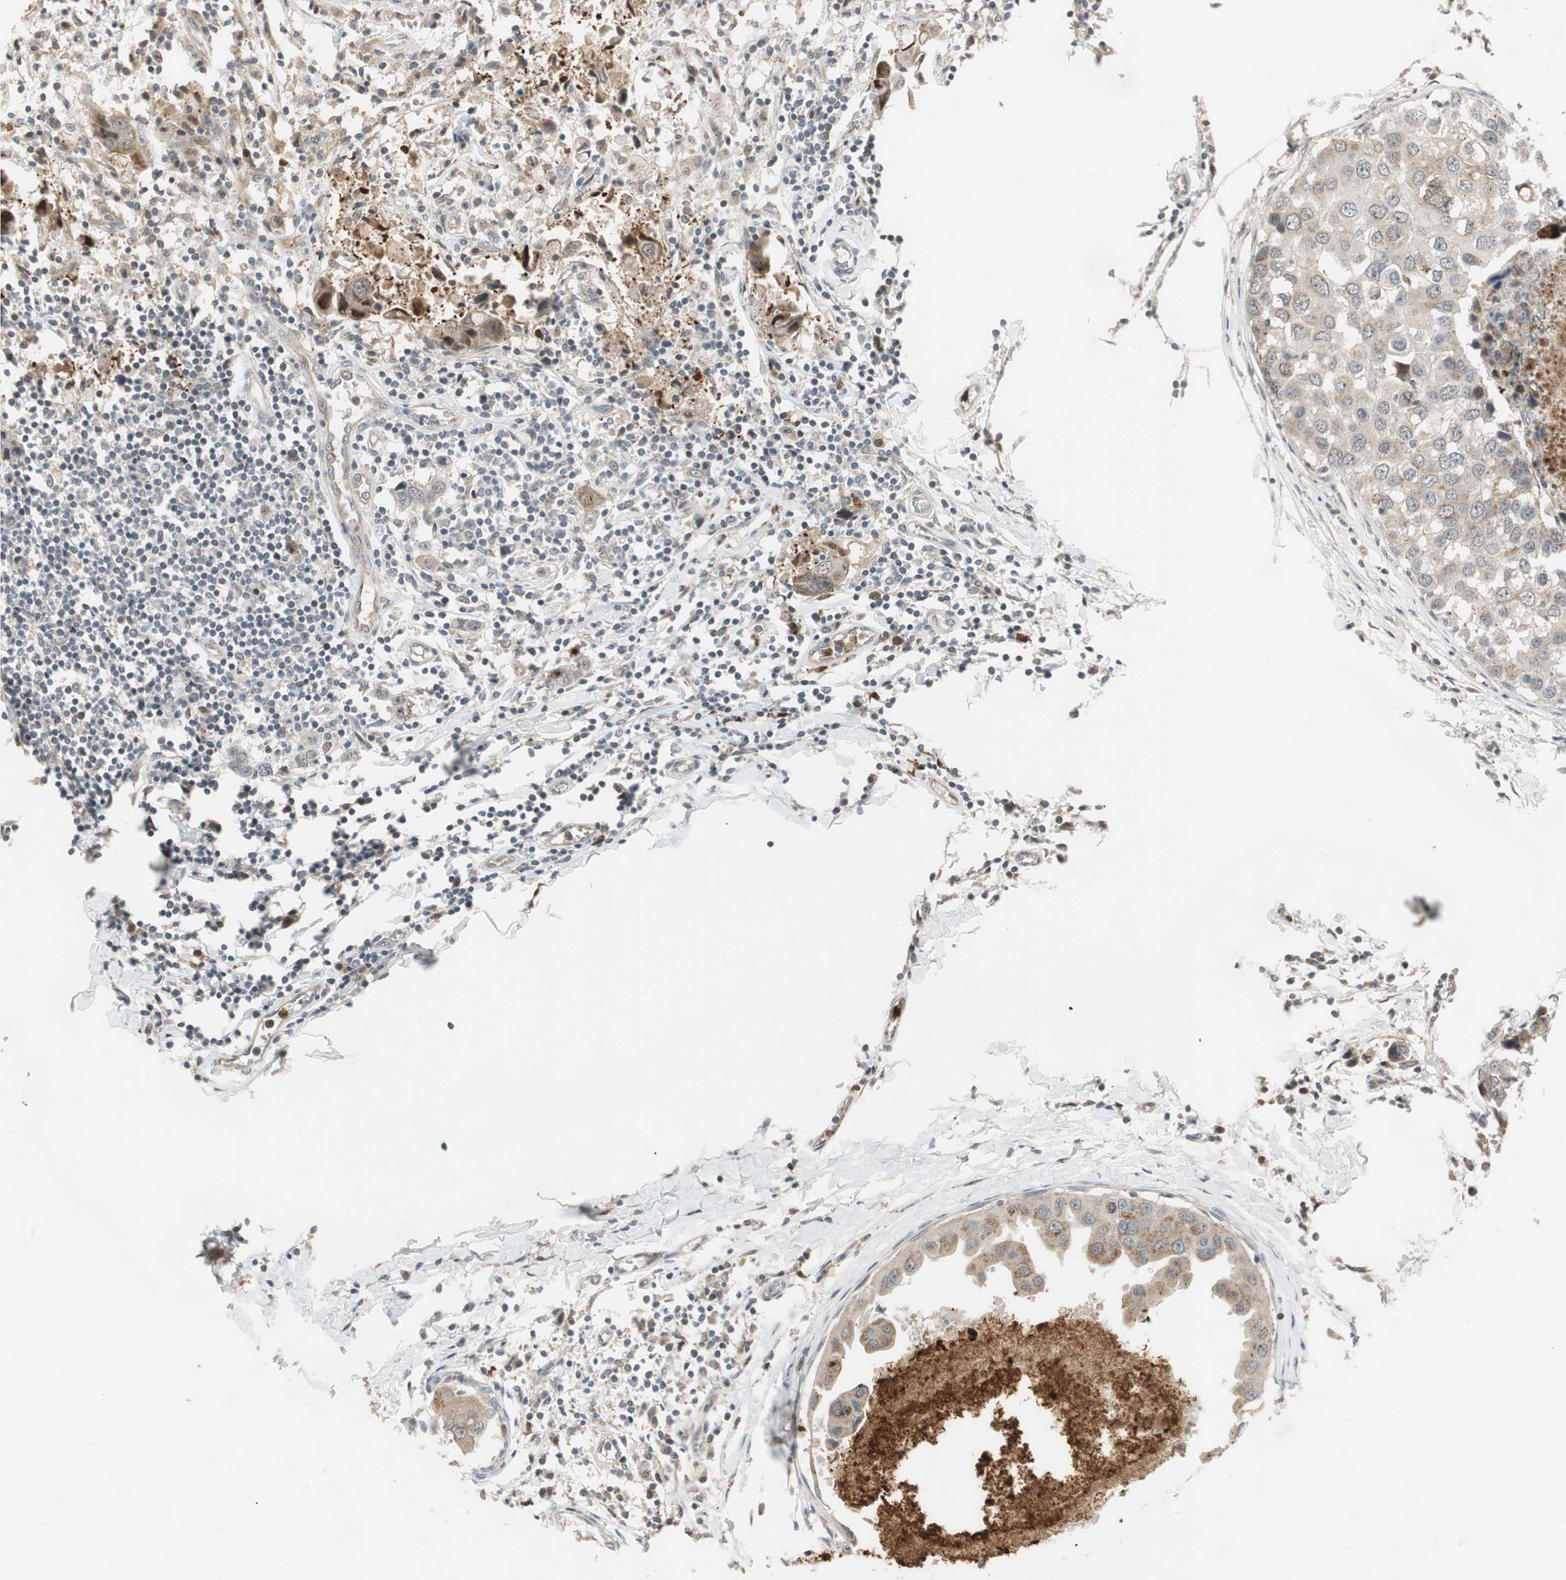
{"staining": {"intensity": "weak", "quantity": "25%-75%", "location": "cytoplasmic/membranous"}, "tissue": "breast cancer", "cell_type": "Tumor cells", "image_type": "cancer", "snomed": [{"axis": "morphology", "description": "Duct carcinoma"}, {"axis": "topography", "description": "Breast"}], "caption": "DAB immunohistochemical staining of human intraductal carcinoma (breast) demonstrates weak cytoplasmic/membranous protein staining in about 25%-75% of tumor cells. Using DAB (3,3'-diaminobenzidine) (brown) and hematoxylin (blue) stains, captured at high magnification using brightfield microscopy.", "gene": "SNX4", "patient": {"sex": "female", "age": 27}}